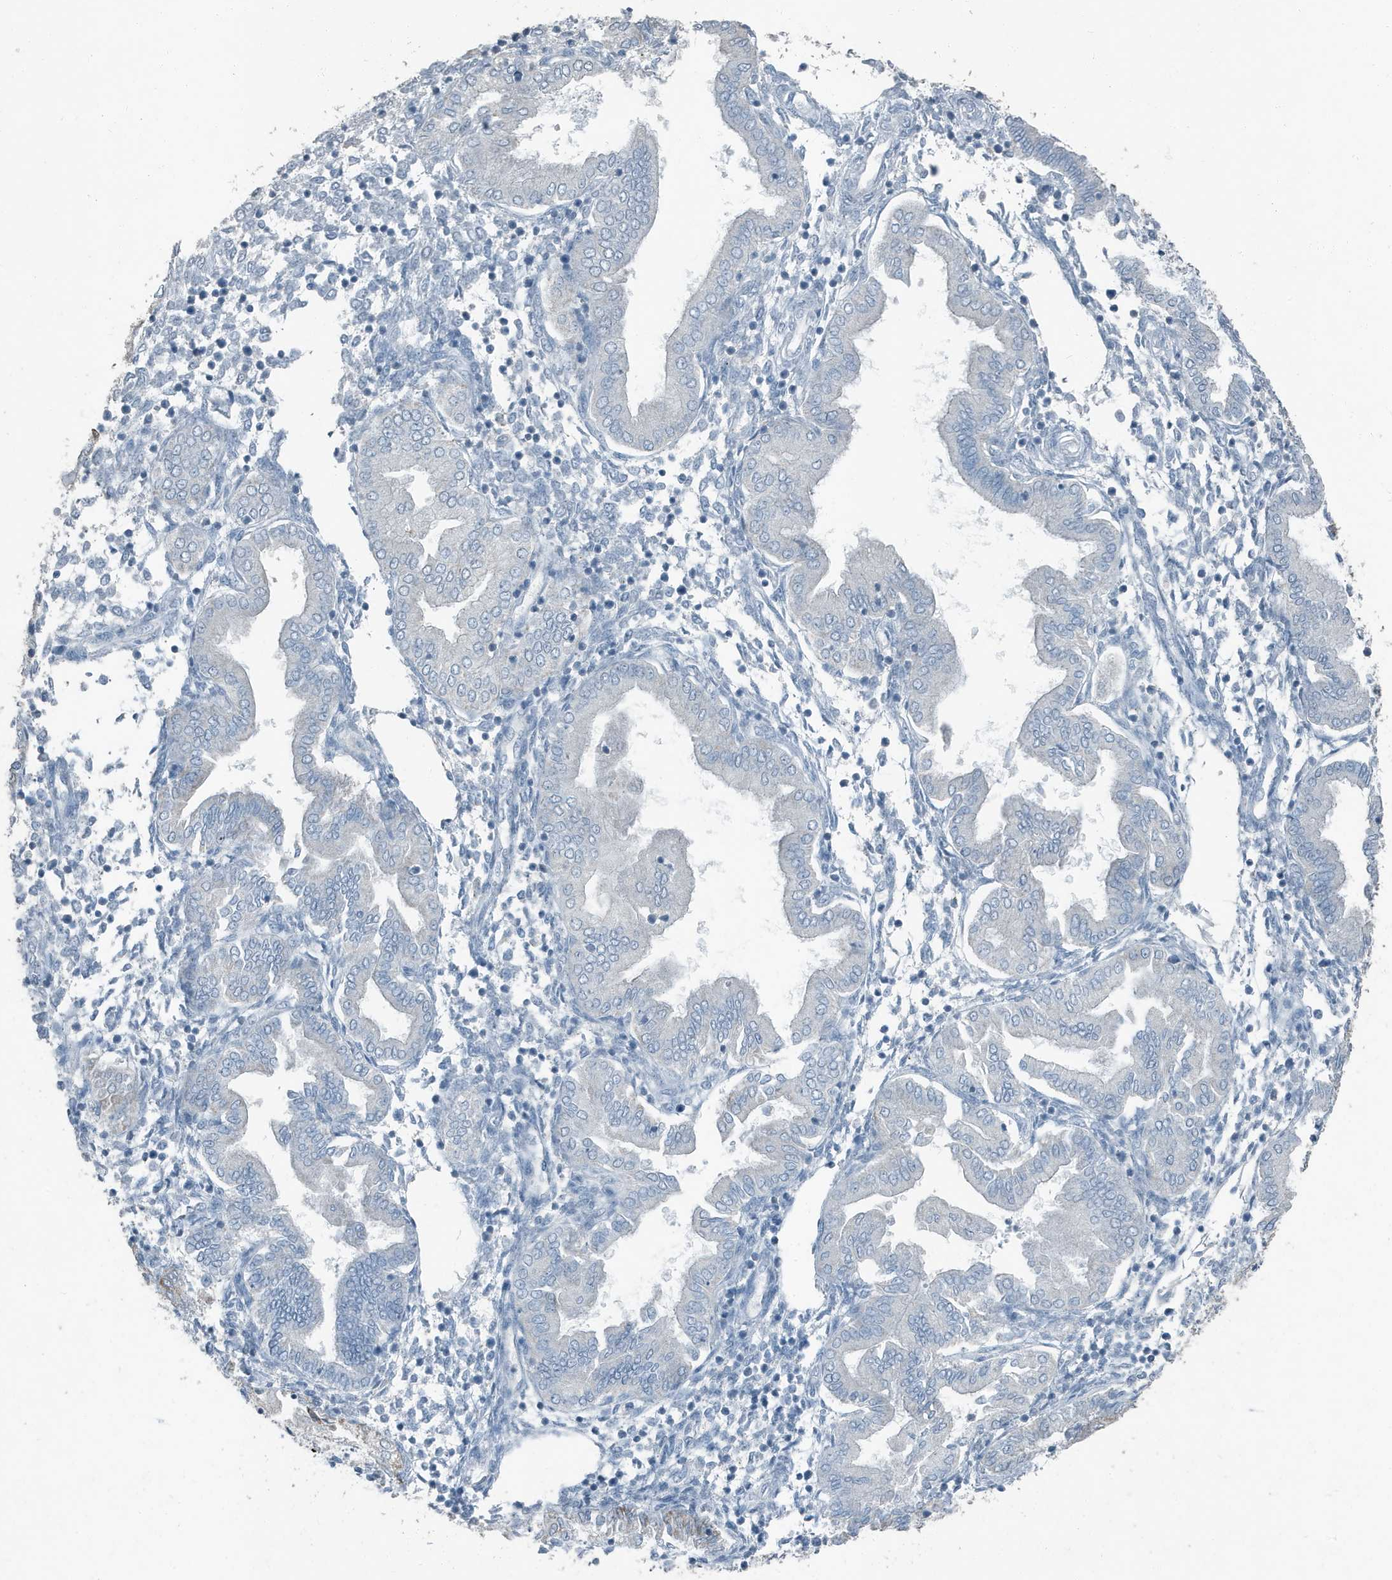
{"staining": {"intensity": "negative", "quantity": "none", "location": "none"}, "tissue": "endometrium", "cell_type": "Cells in endometrial stroma", "image_type": "normal", "snomed": [{"axis": "morphology", "description": "Normal tissue, NOS"}, {"axis": "topography", "description": "Endometrium"}], "caption": "Immunohistochemical staining of unremarkable endometrium shows no significant staining in cells in endometrial stroma. (Brightfield microscopy of DAB (3,3'-diaminobenzidine) IHC at high magnification).", "gene": "FAM162A", "patient": {"sex": "female", "age": 53}}